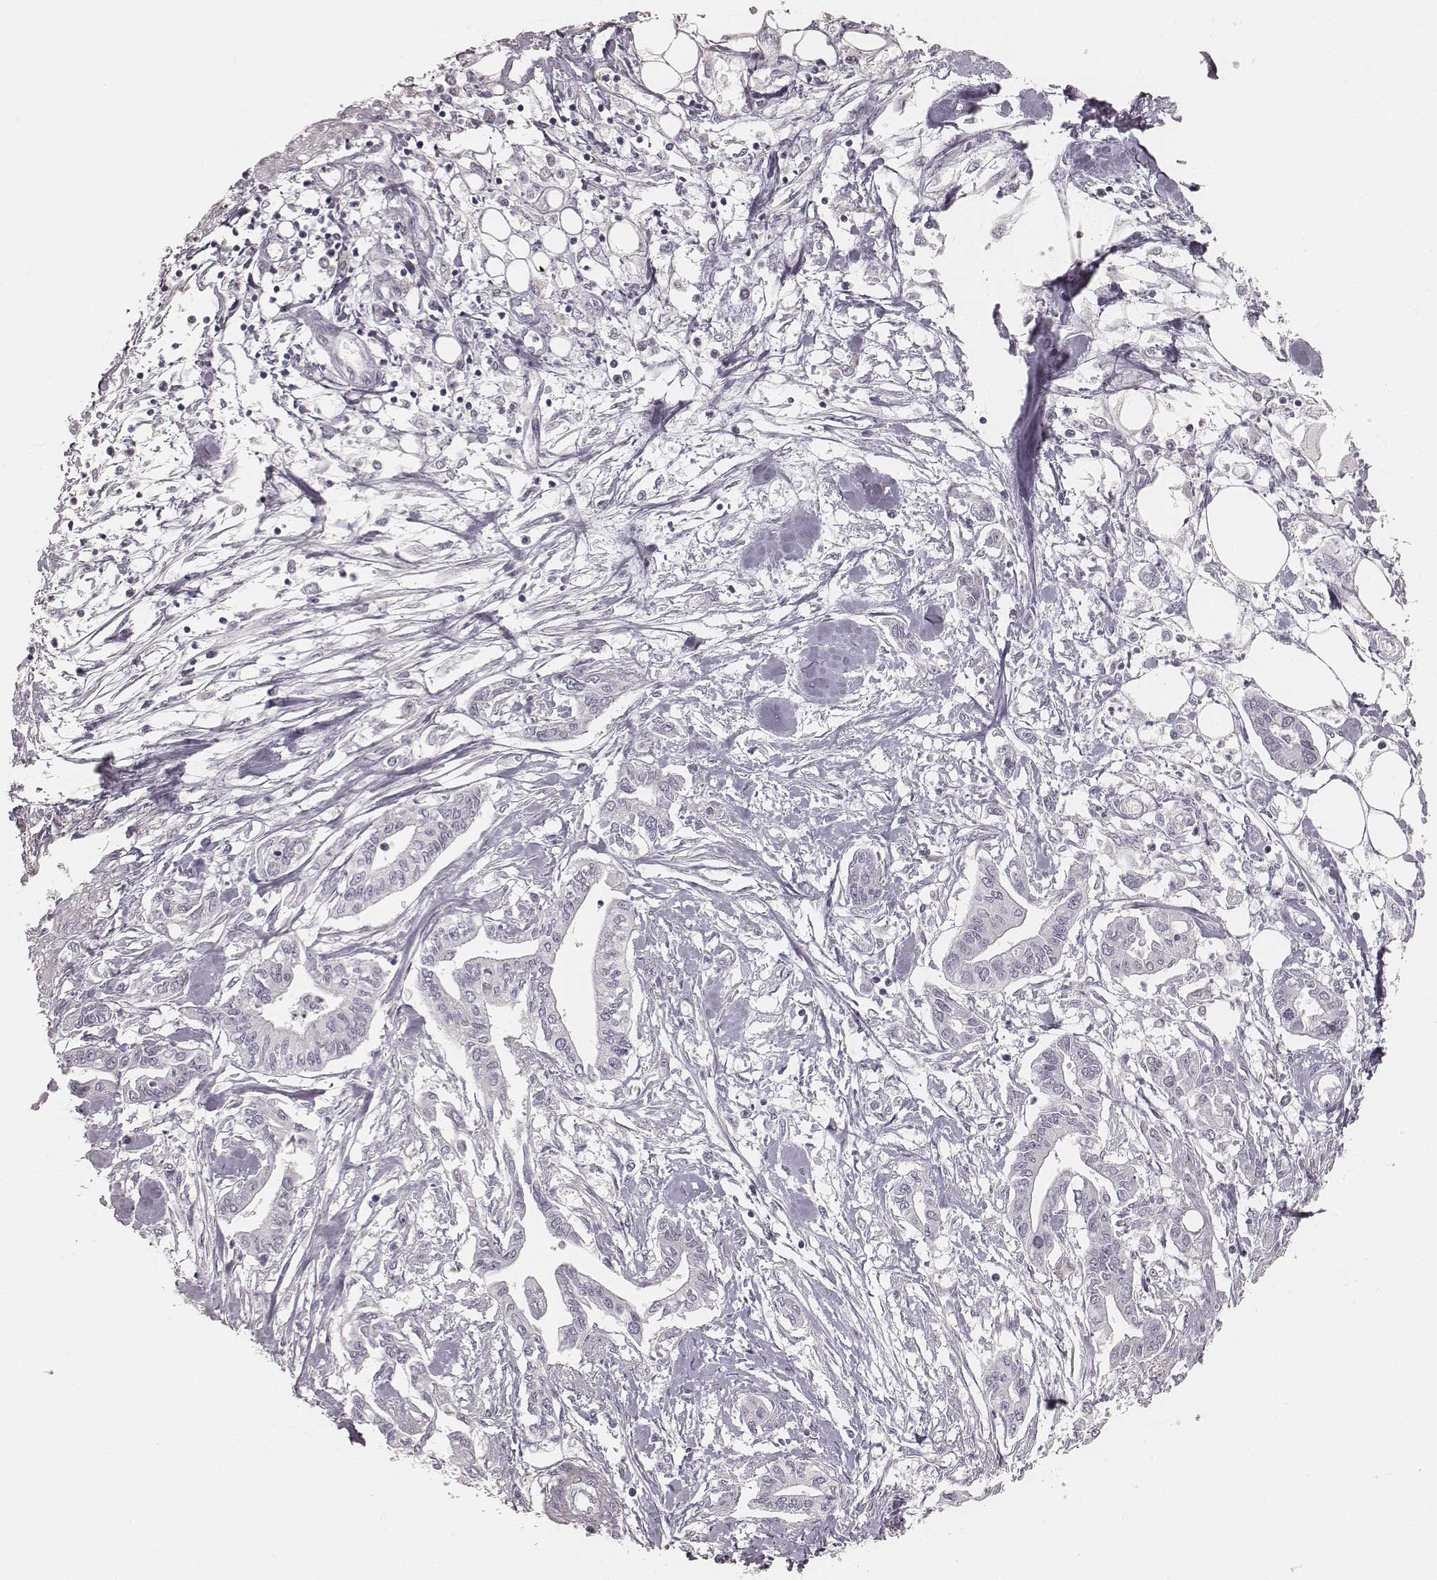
{"staining": {"intensity": "negative", "quantity": "none", "location": "none"}, "tissue": "pancreatic cancer", "cell_type": "Tumor cells", "image_type": "cancer", "snomed": [{"axis": "morphology", "description": "Adenocarcinoma, NOS"}, {"axis": "topography", "description": "Pancreas"}], "caption": "Pancreatic cancer (adenocarcinoma) was stained to show a protein in brown. There is no significant staining in tumor cells. (Brightfield microscopy of DAB IHC at high magnification).", "gene": "KRT31", "patient": {"sex": "male", "age": 60}}